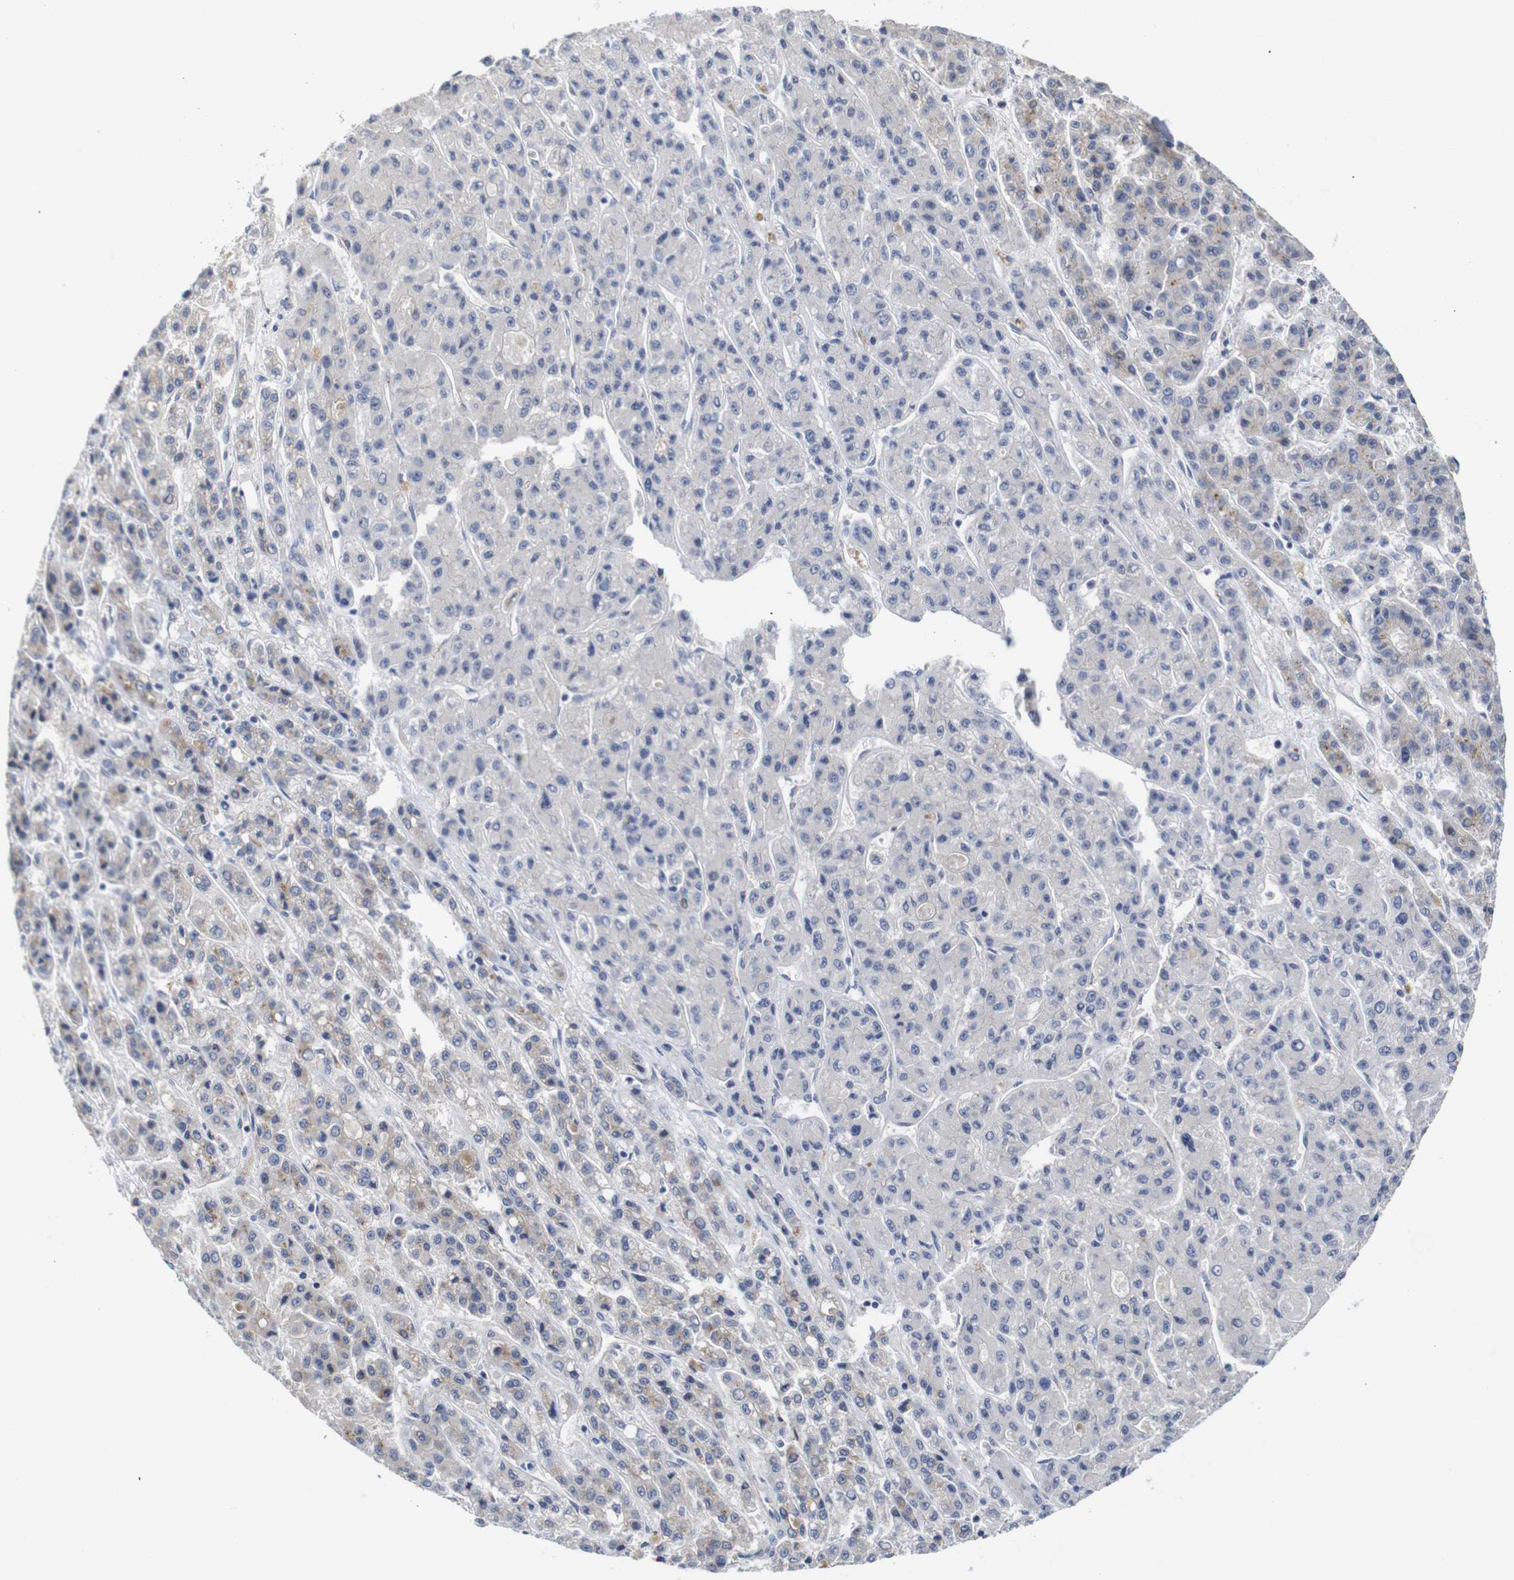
{"staining": {"intensity": "weak", "quantity": "25%-75%", "location": "cytoplasmic/membranous"}, "tissue": "liver cancer", "cell_type": "Tumor cells", "image_type": "cancer", "snomed": [{"axis": "morphology", "description": "Carcinoma, Hepatocellular, NOS"}, {"axis": "topography", "description": "Liver"}], "caption": "Liver cancer (hepatocellular carcinoma) was stained to show a protein in brown. There is low levels of weak cytoplasmic/membranous staining in about 25%-75% of tumor cells. The protein is stained brown, and the nuclei are stained in blue (DAB (3,3'-diaminobenzidine) IHC with brightfield microscopy, high magnification).", "gene": "FURIN", "patient": {"sex": "male", "age": 70}}